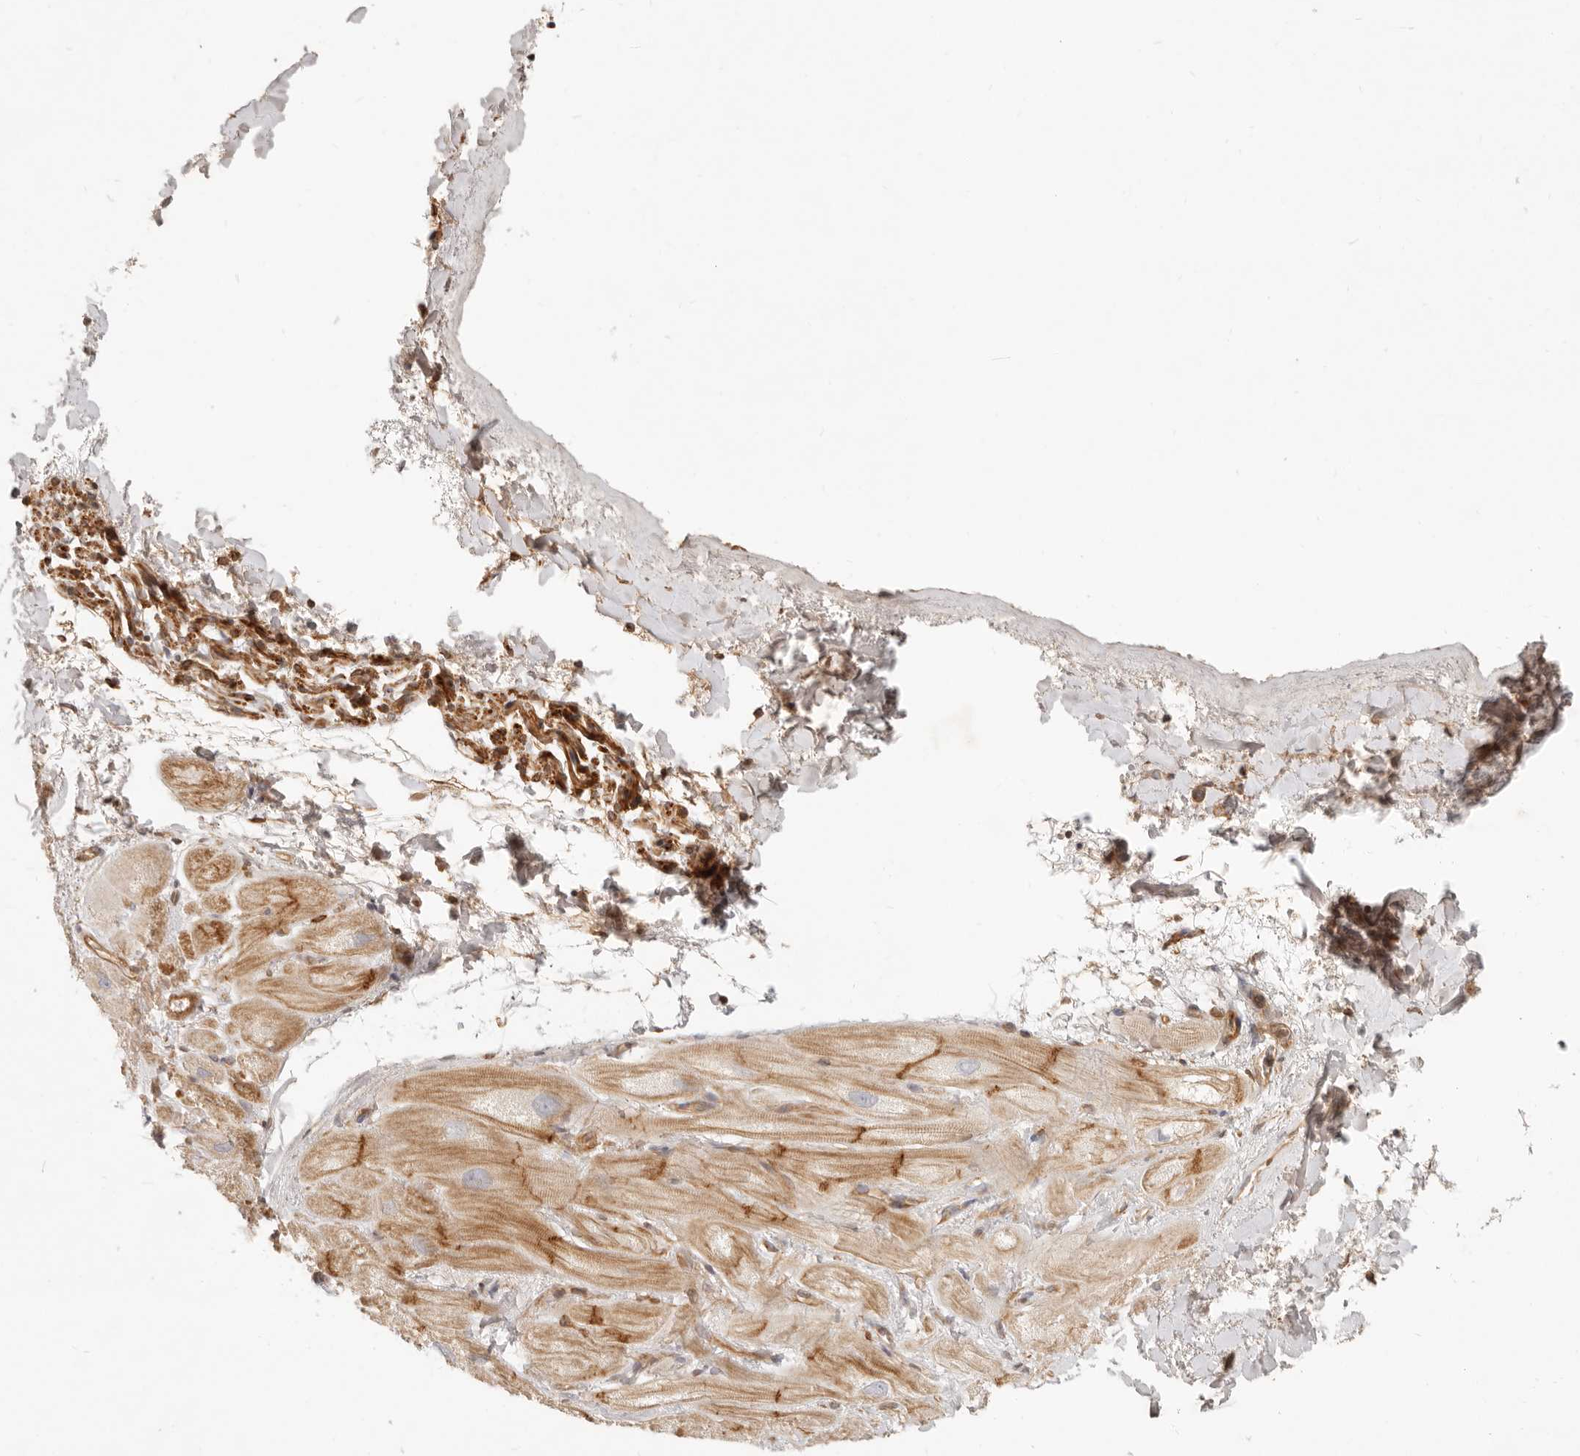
{"staining": {"intensity": "moderate", "quantity": "25%-75%", "location": "cytoplasmic/membranous"}, "tissue": "heart muscle", "cell_type": "Cardiomyocytes", "image_type": "normal", "snomed": [{"axis": "morphology", "description": "Normal tissue, NOS"}, {"axis": "topography", "description": "Heart"}], "caption": "IHC histopathology image of unremarkable heart muscle: human heart muscle stained using immunohistochemistry (IHC) displays medium levels of moderate protein expression localized specifically in the cytoplasmic/membranous of cardiomyocytes, appearing as a cytoplasmic/membranous brown color.", "gene": "UFSP1", "patient": {"sex": "male", "age": 49}}